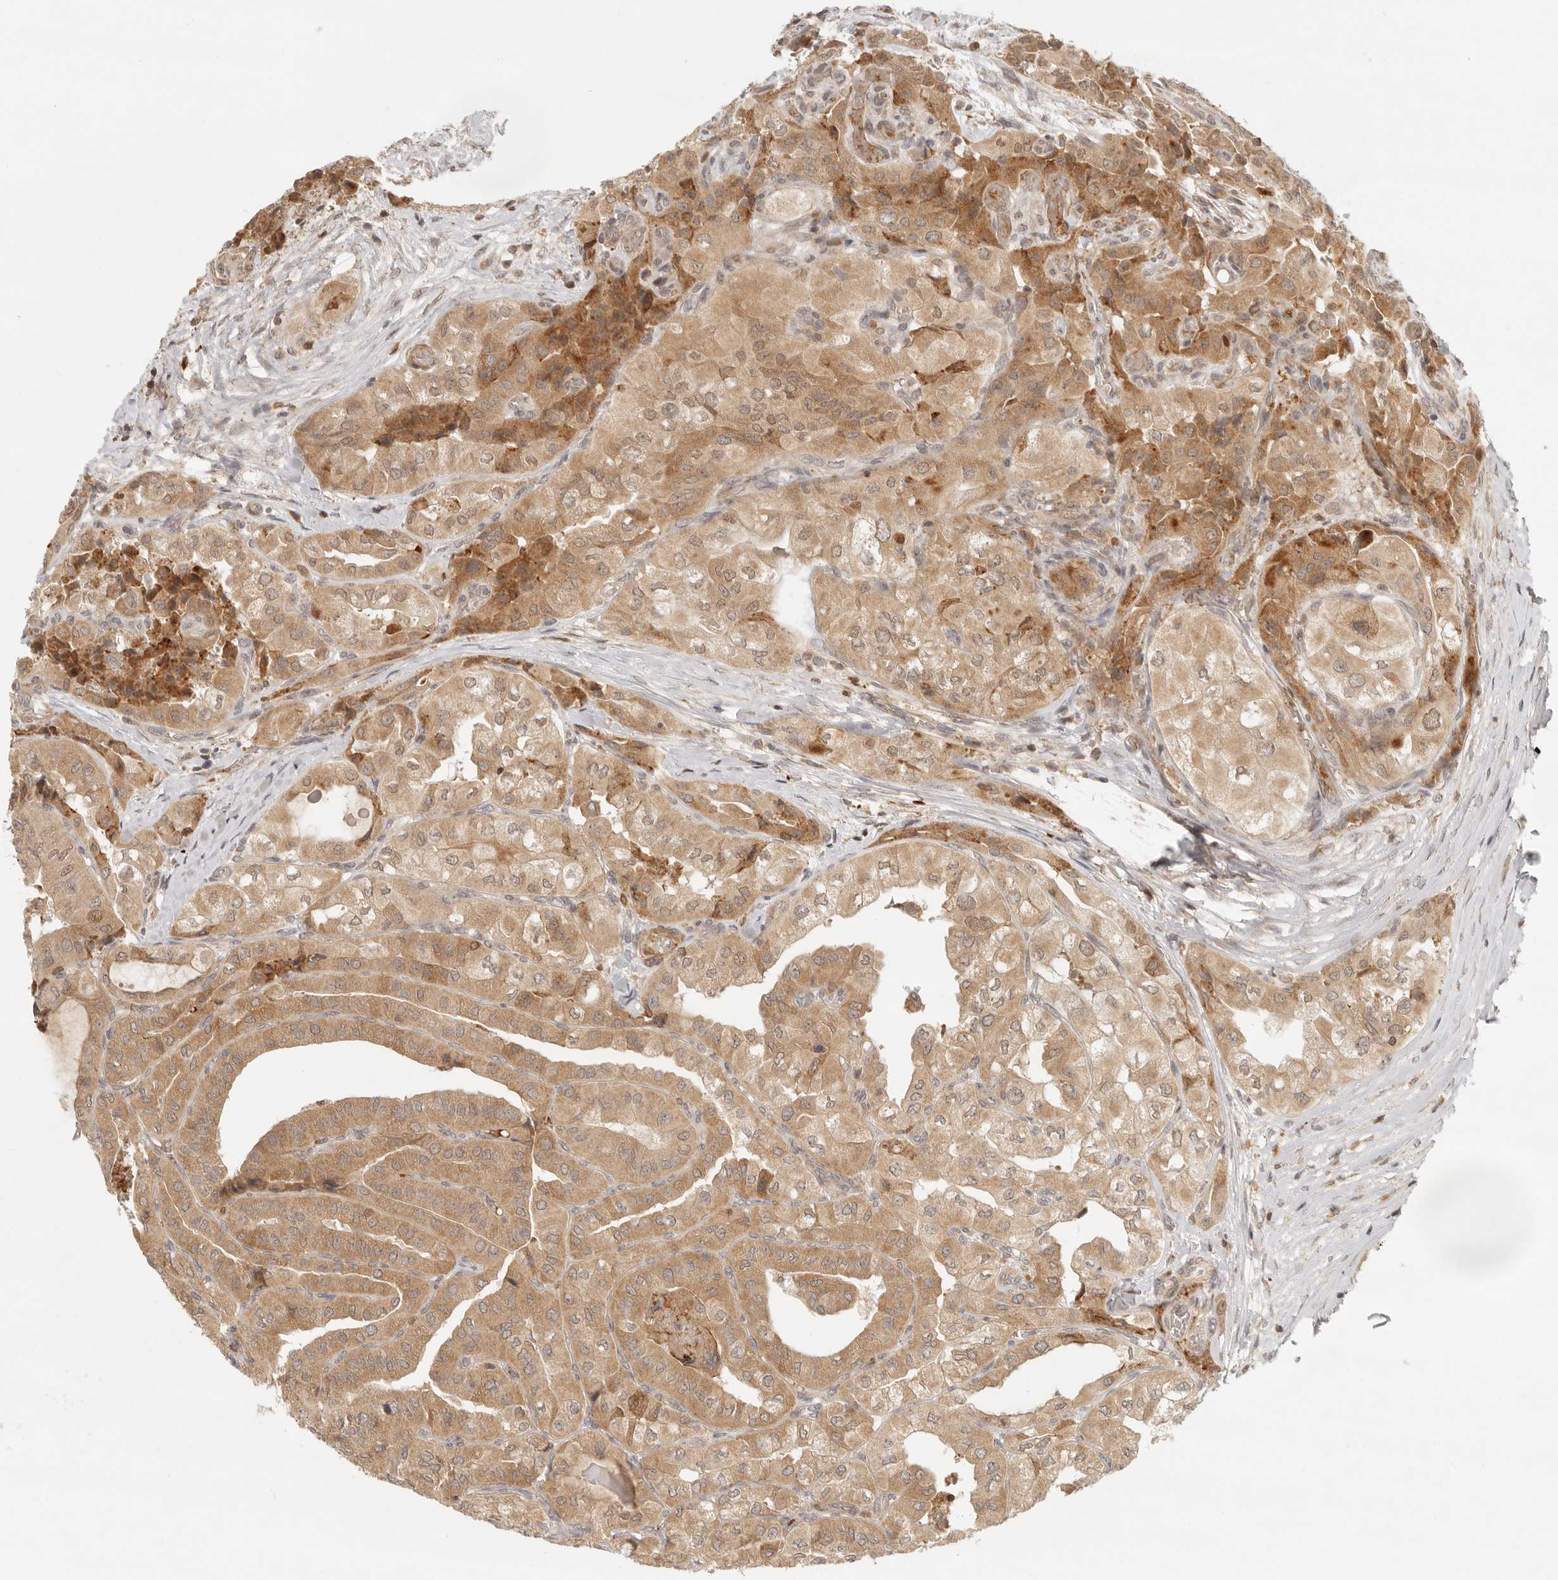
{"staining": {"intensity": "moderate", "quantity": ">75%", "location": "cytoplasmic/membranous,nuclear"}, "tissue": "thyroid cancer", "cell_type": "Tumor cells", "image_type": "cancer", "snomed": [{"axis": "morphology", "description": "Papillary adenocarcinoma, NOS"}, {"axis": "topography", "description": "Thyroid gland"}], "caption": "Moderate cytoplasmic/membranous and nuclear staining is identified in approximately >75% of tumor cells in thyroid cancer (papillary adenocarcinoma). Nuclei are stained in blue.", "gene": "AHDC1", "patient": {"sex": "female", "age": 59}}